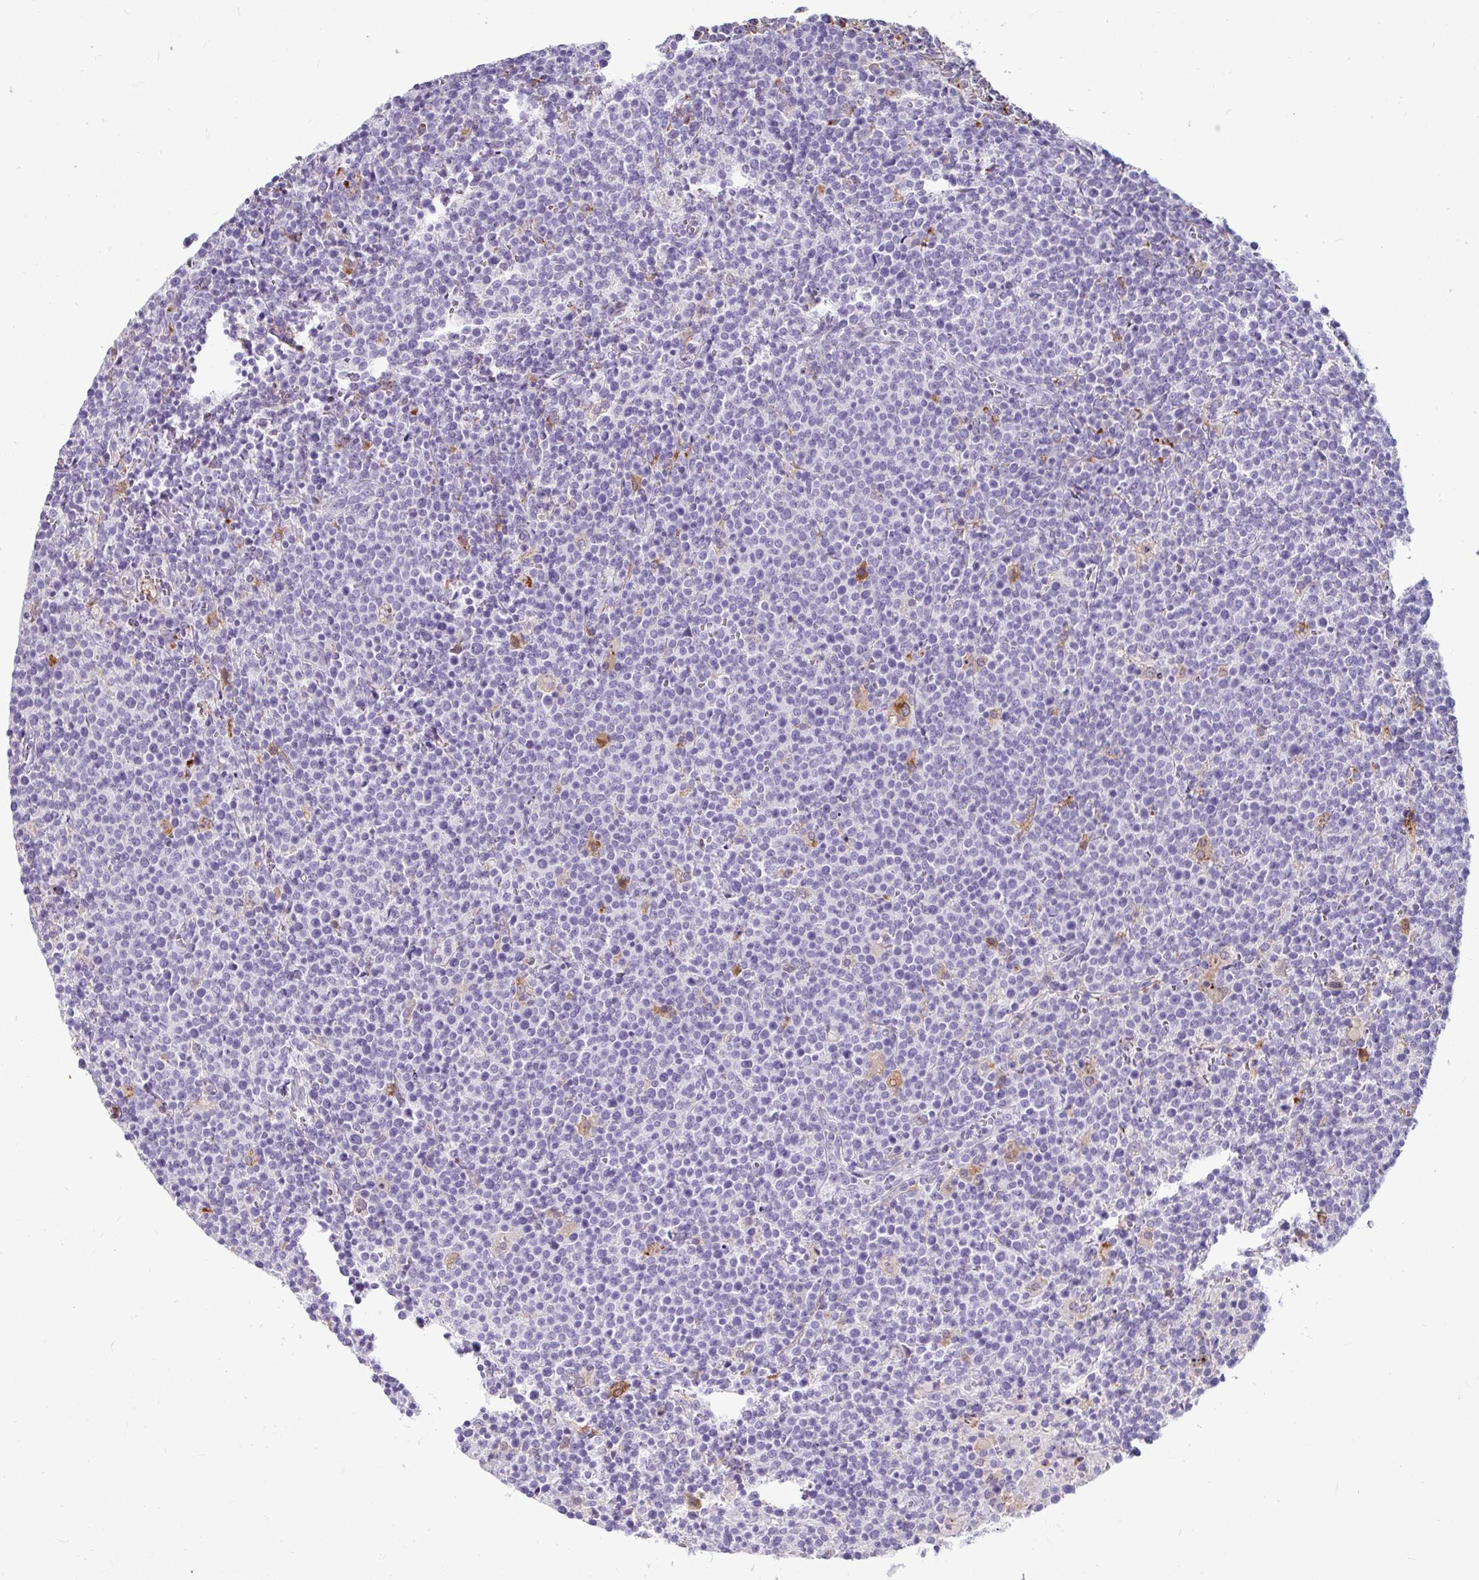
{"staining": {"intensity": "negative", "quantity": "none", "location": "none"}, "tissue": "lymphoma", "cell_type": "Tumor cells", "image_type": "cancer", "snomed": [{"axis": "morphology", "description": "Malignant lymphoma, non-Hodgkin's type, High grade"}, {"axis": "topography", "description": "Lymph node"}], "caption": "Tumor cells show no significant positivity in lymphoma.", "gene": "CTSZ", "patient": {"sex": "male", "age": 61}}